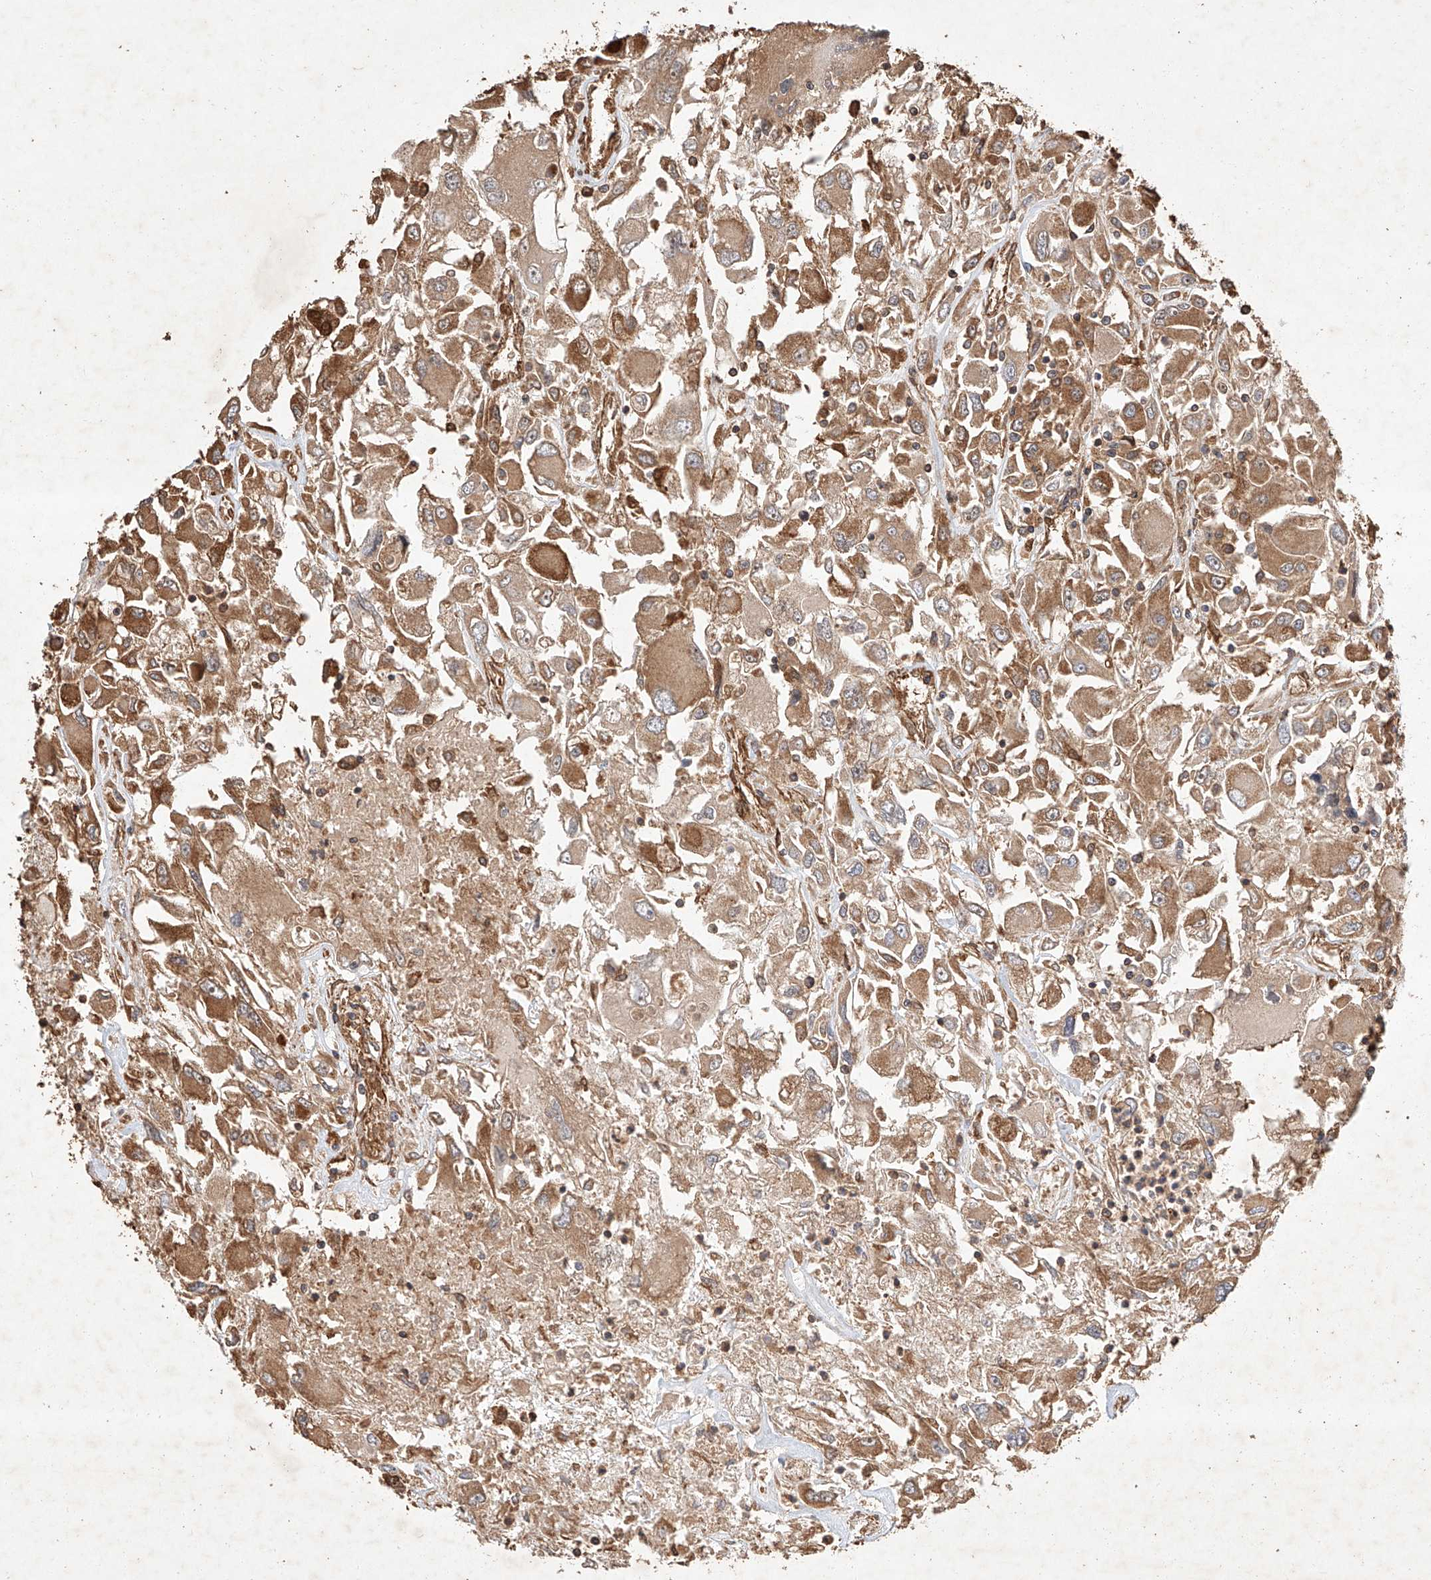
{"staining": {"intensity": "moderate", "quantity": ">75%", "location": "cytoplasmic/membranous"}, "tissue": "renal cancer", "cell_type": "Tumor cells", "image_type": "cancer", "snomed": [{"axis": "morphology", "description": "Adenocarcinoma, NOS"}, {"axis": "topography", "description": "Kidney"}], "caption": "High-magnification brightfield microscopy of adenocarcinoma (renal) stained with DAB (brown) and counterstained with hematoxylin (blue). tumor cells exhibit moderate cytoplasmic/membranous expression is appreciated in approximately>75% of cells.", "gene": "GHDC", "patient": {"sex": "female", "age": 52}}